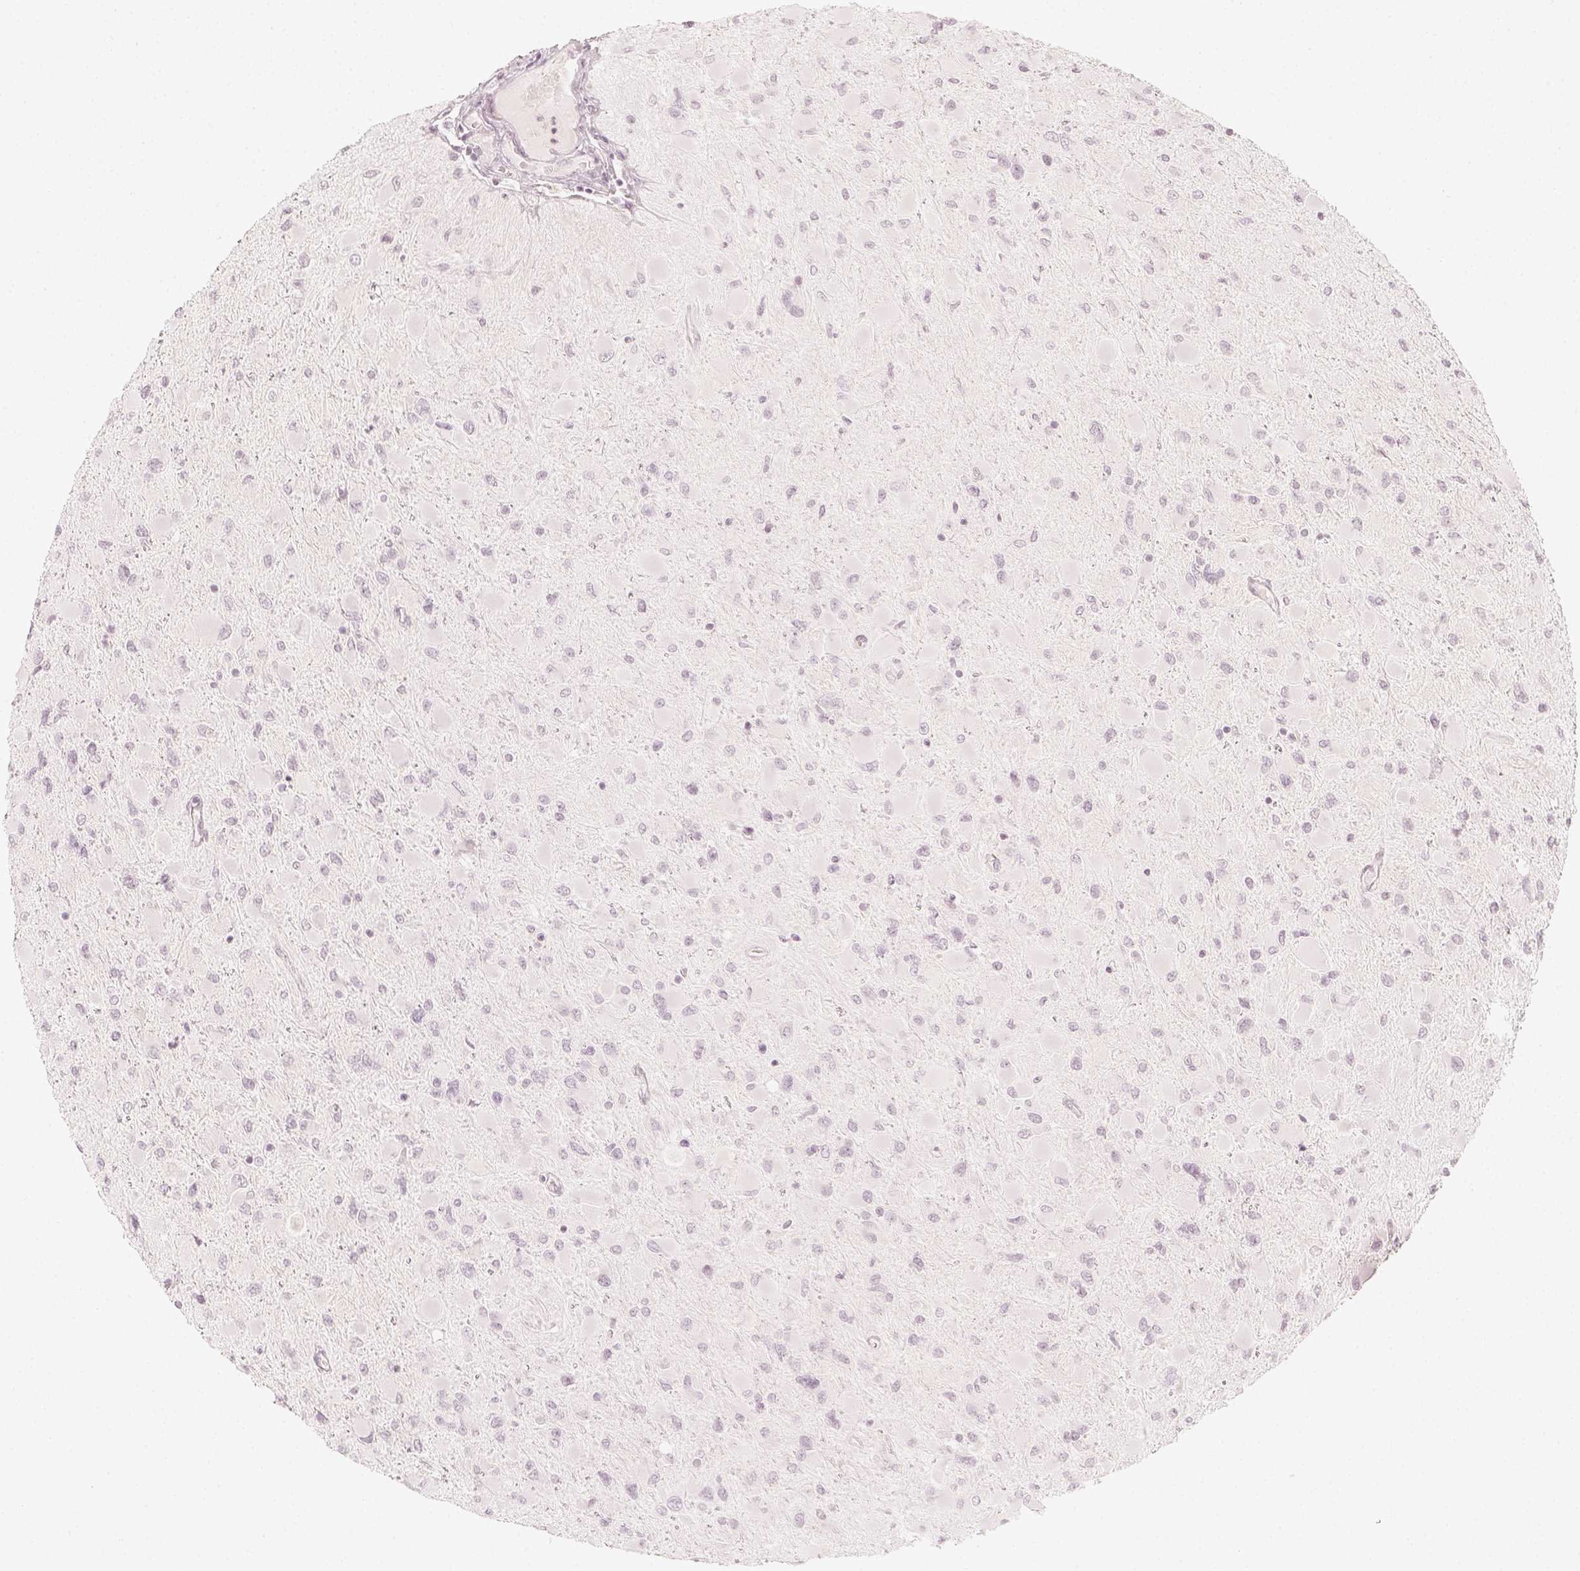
{"staining": {"intensity": "negative", "quantity": "none", "location": "none"}, "tissue": "glioma", "cell_type": "Tumor cells", "image_type": "cancer", "snomed": [{"axis": "morphology", "description": "Glioma, malignant, High grade"}, {"axis": "topography", "description": "Cerebral cortex"}], "caption": "IHC photomicrograph of glioma stained for a protein (brown), which displays no positivity in tumor cells.", "gene": "KRT25", "patient": {"sex": "female", "age": 36}}